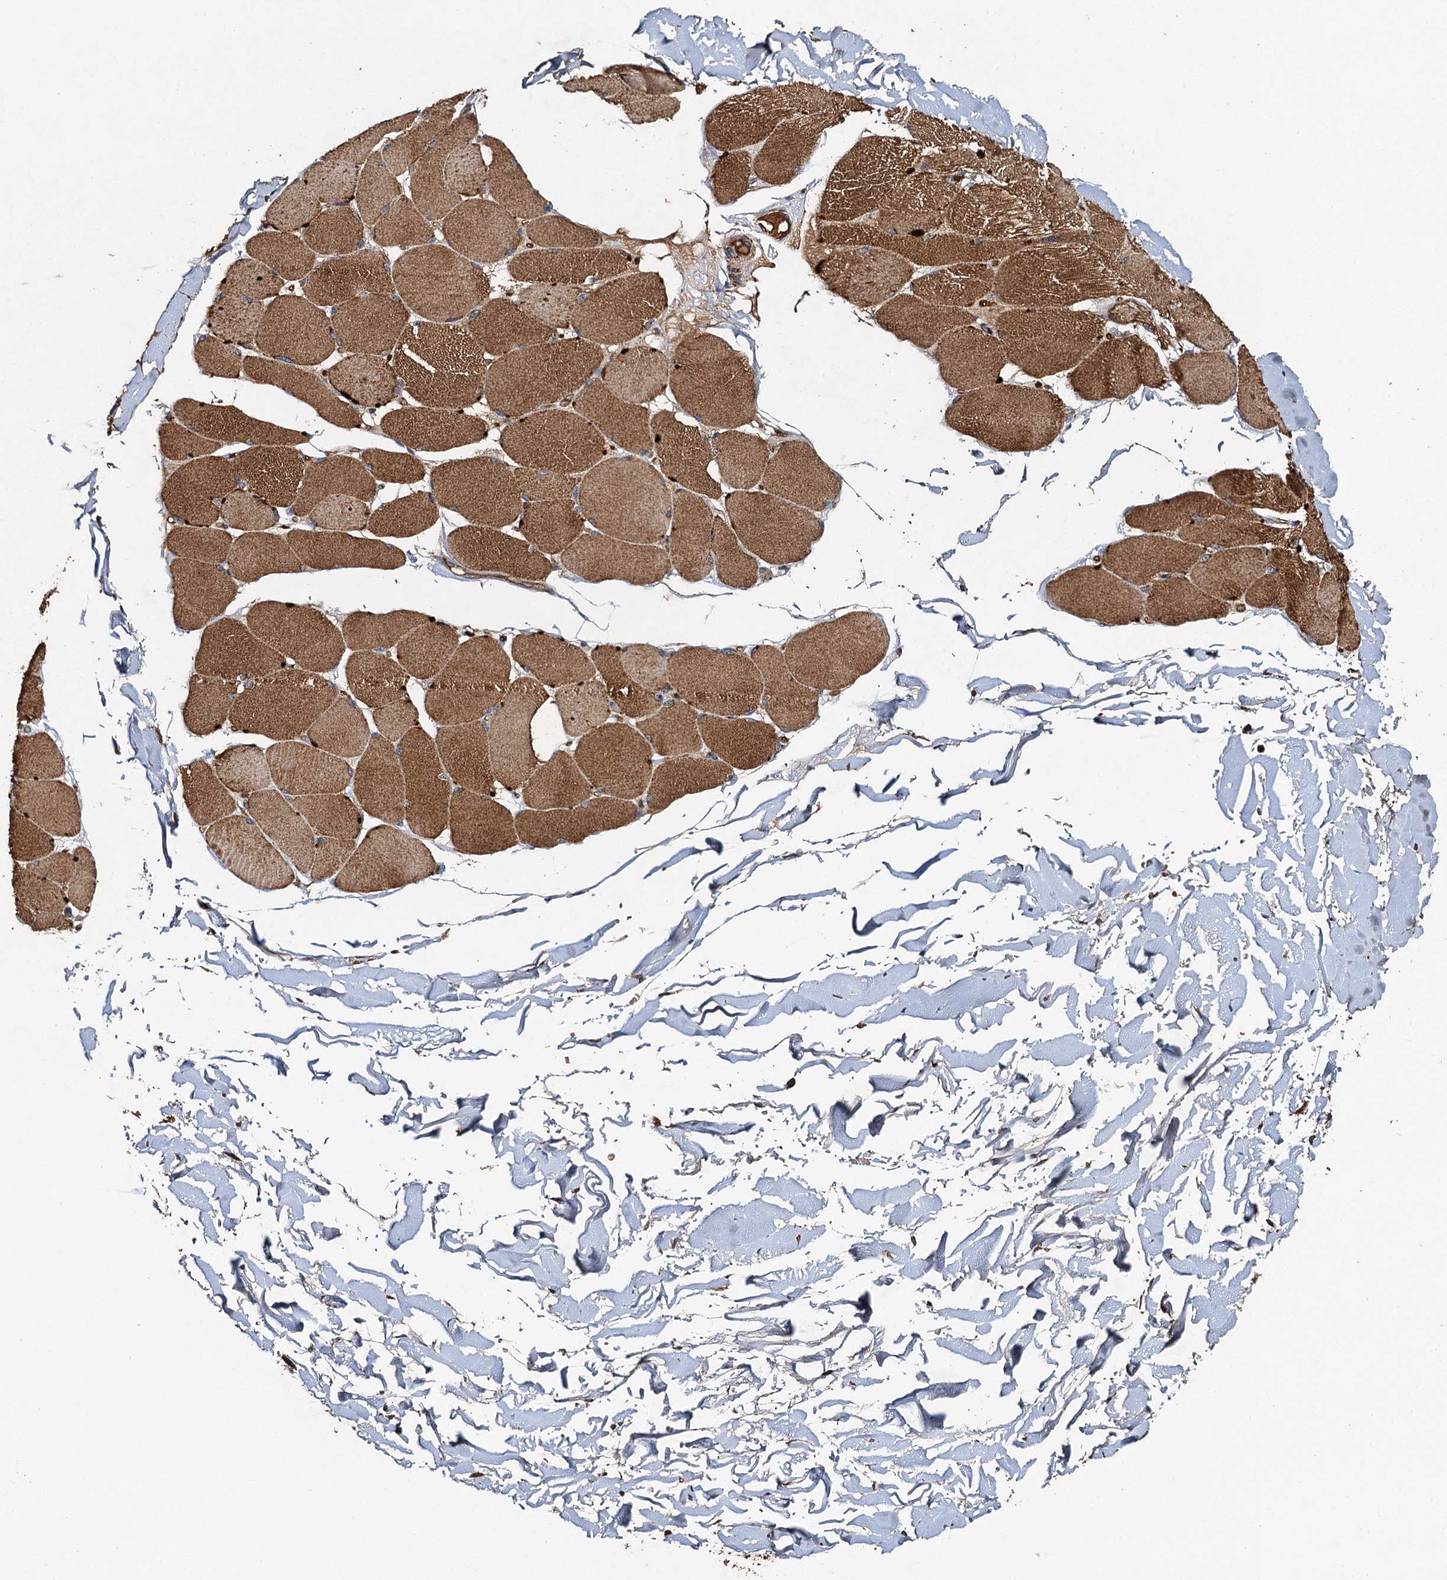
{"staining": {"intensity": "strong", "quantity": ">75%", "location": "cytoplasmic/membranous"}, "tissue": "skeletal muscle", "cell_type": "Myocytes", "image_type": "normal", "snomed": [{"axis": "morphology", "description": "Normal tissue, NOS"}, {"axis": "topography", "description": "Skin"}, {"axis": "topography", "description": "Skeletal muscle"}], "caption": "The immunohistochemical stain highlights strong cytoplasmic/membranous positivity in myocytes of benign skeletal muscle. (IHC, brightfield microscopy, high magnification).", "gene": "NDUFA13", "patient": {"sex": "male", "age": 83}}